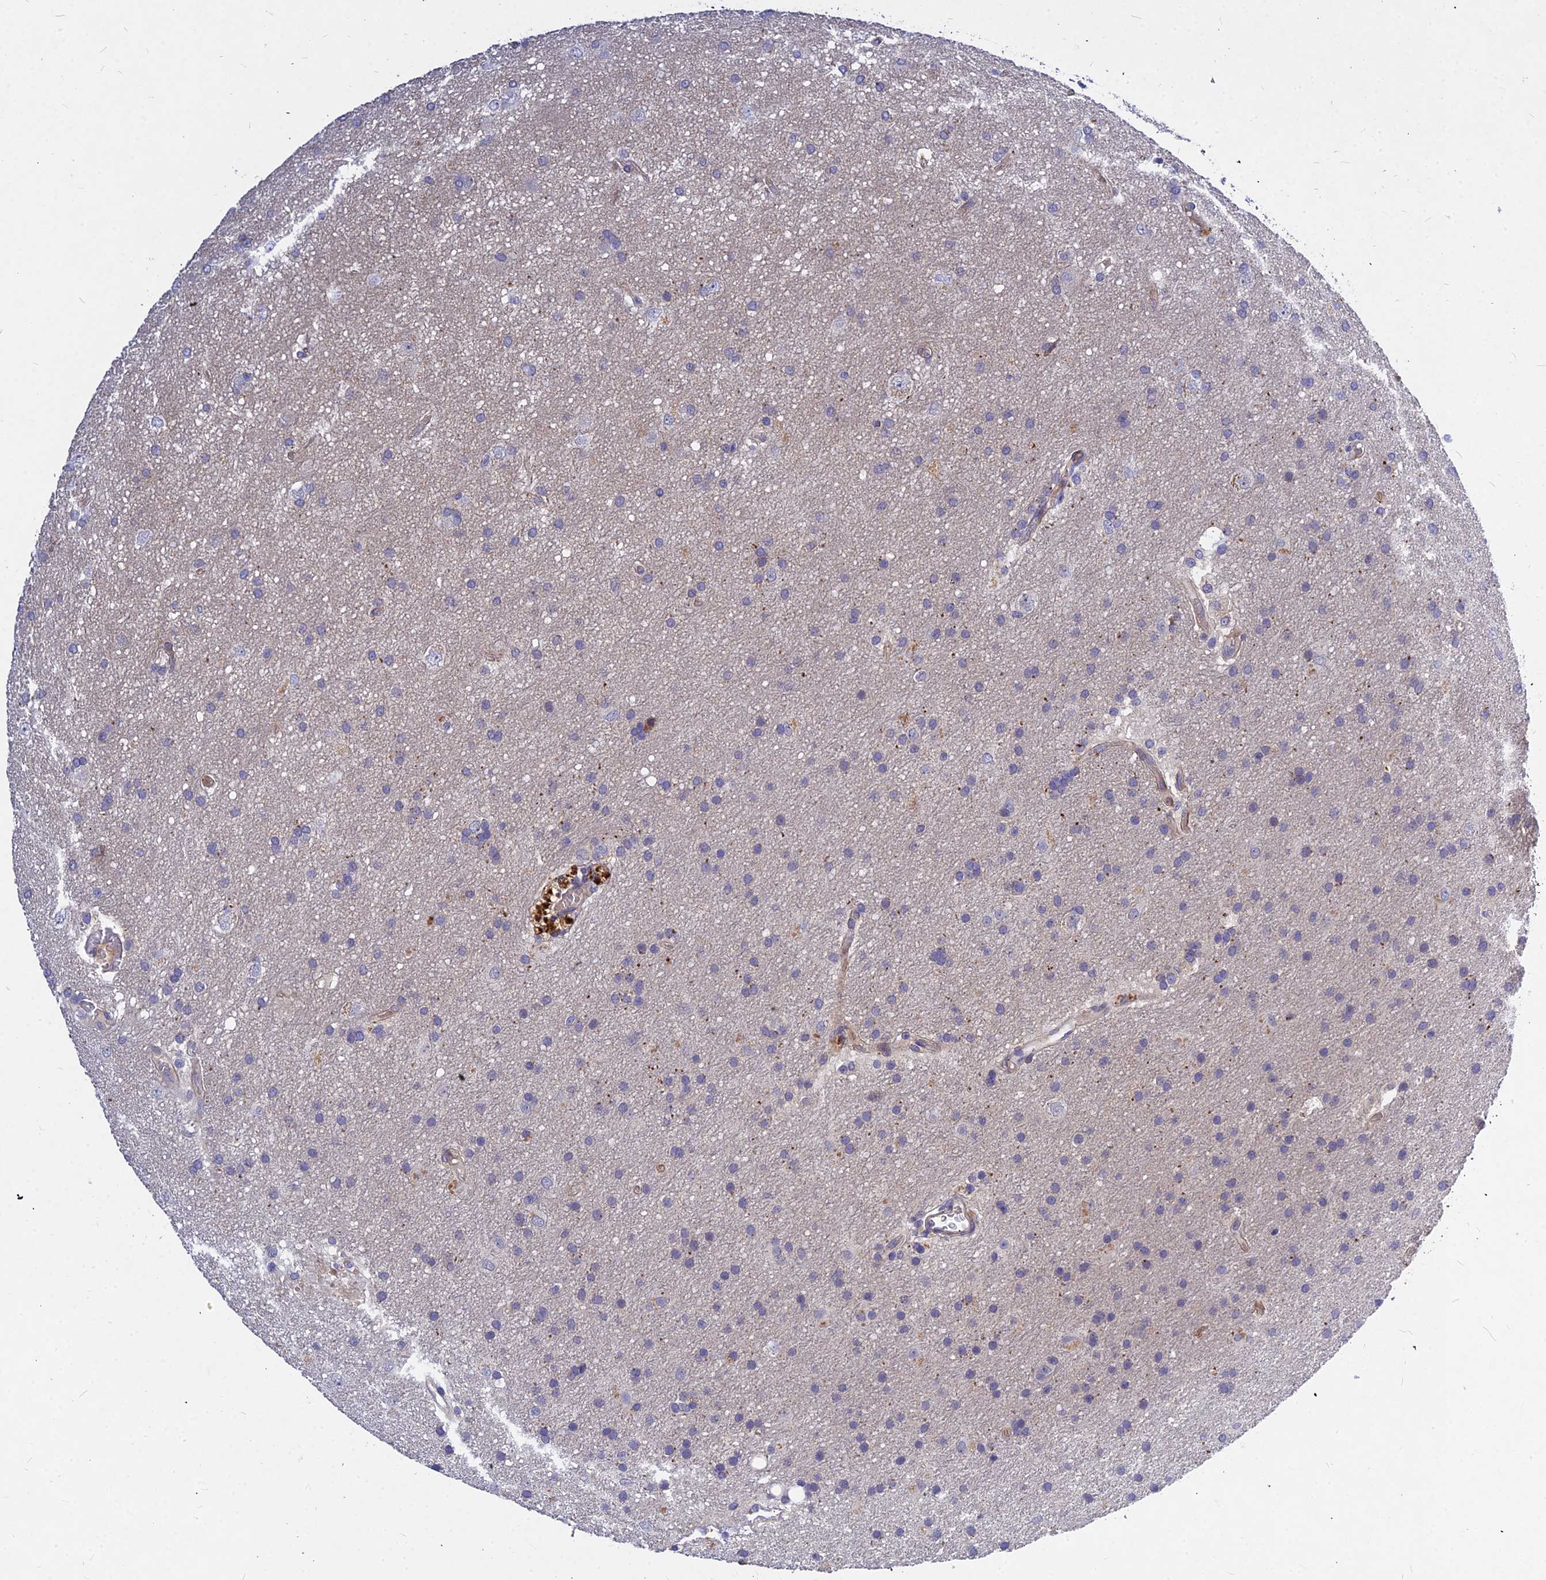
{"staining": {"intensity": "negative", "quantity": "none", "location": "none"}, "tissue": "glioma", "cell_type": "Tumor cells", "image_type": "cancer", "snomed": [{"axis": "morphology", "description": "Glioma, malignant, Low grade"}, {"axis": "topography", "description": "Brain"}], "caption": "Tumor cells are negative for brown protein staining in low-grade glioma (malignant). The staining is performed using DAB (3,3'-diaminobenzidine) brown chromogen with nuclei counter-stained in using hematoxylin.", "gene": "DMRTA1", "patient": {"sex": "male", "age": 66}}